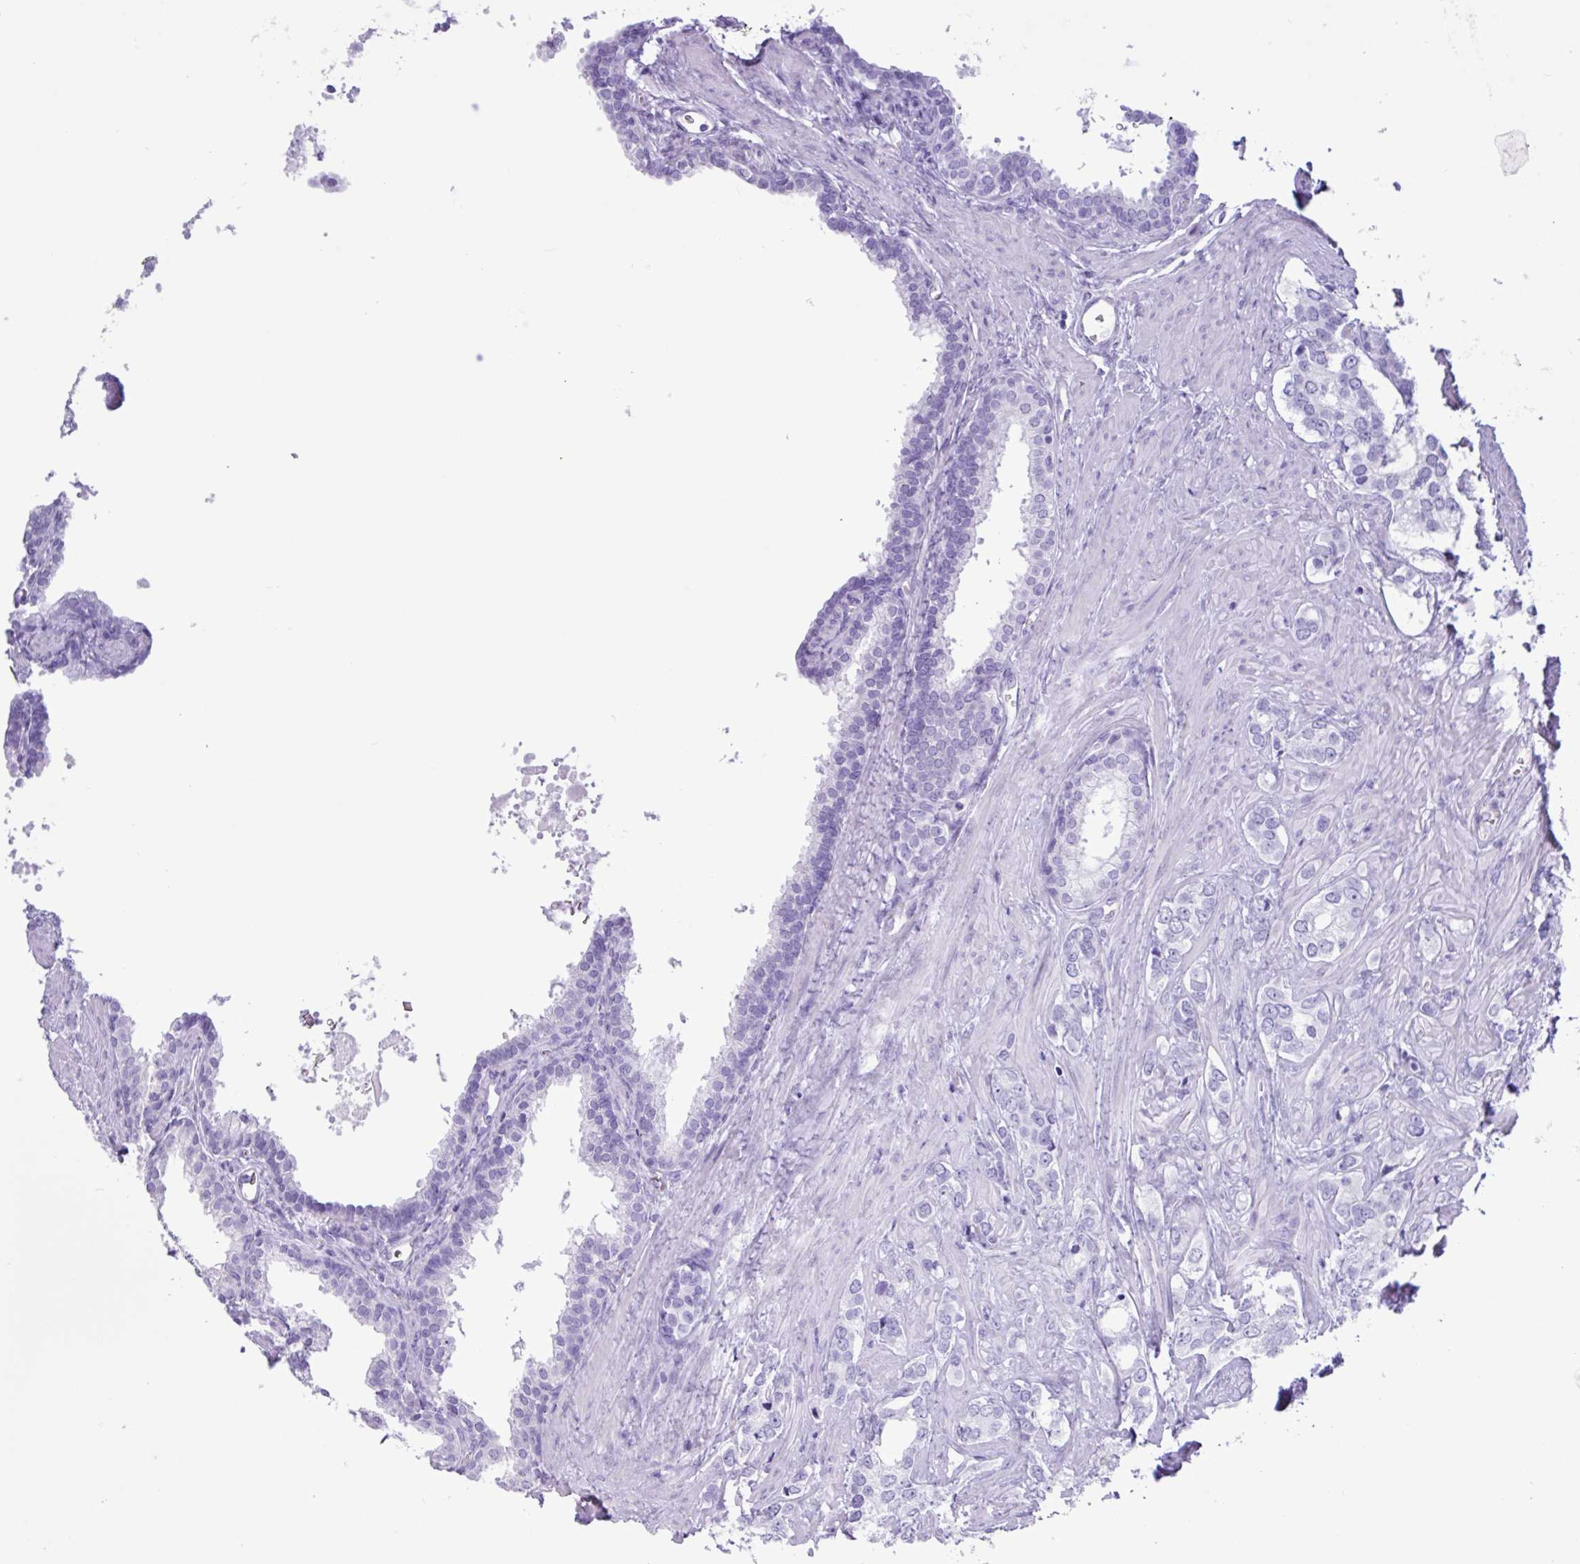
{"staining": {"intensity": "negative", "quantity": "none", "location": "none"}, "tissue": "prostate cancer", "cell_type": "Tumor cells", "image_type": "cancer", "snomed": [{"axis": "morphology", "description": "Adenocarcinoma, High grade"}, {"axis": "topography", "description": "Prostate"}], "caption": "Tumor cells show no significant positivity in prostate cancer (adenocarcinoma (high-grade)).", "gene": "CKMT2", "patient": {"sex": "male", "age": 66}}